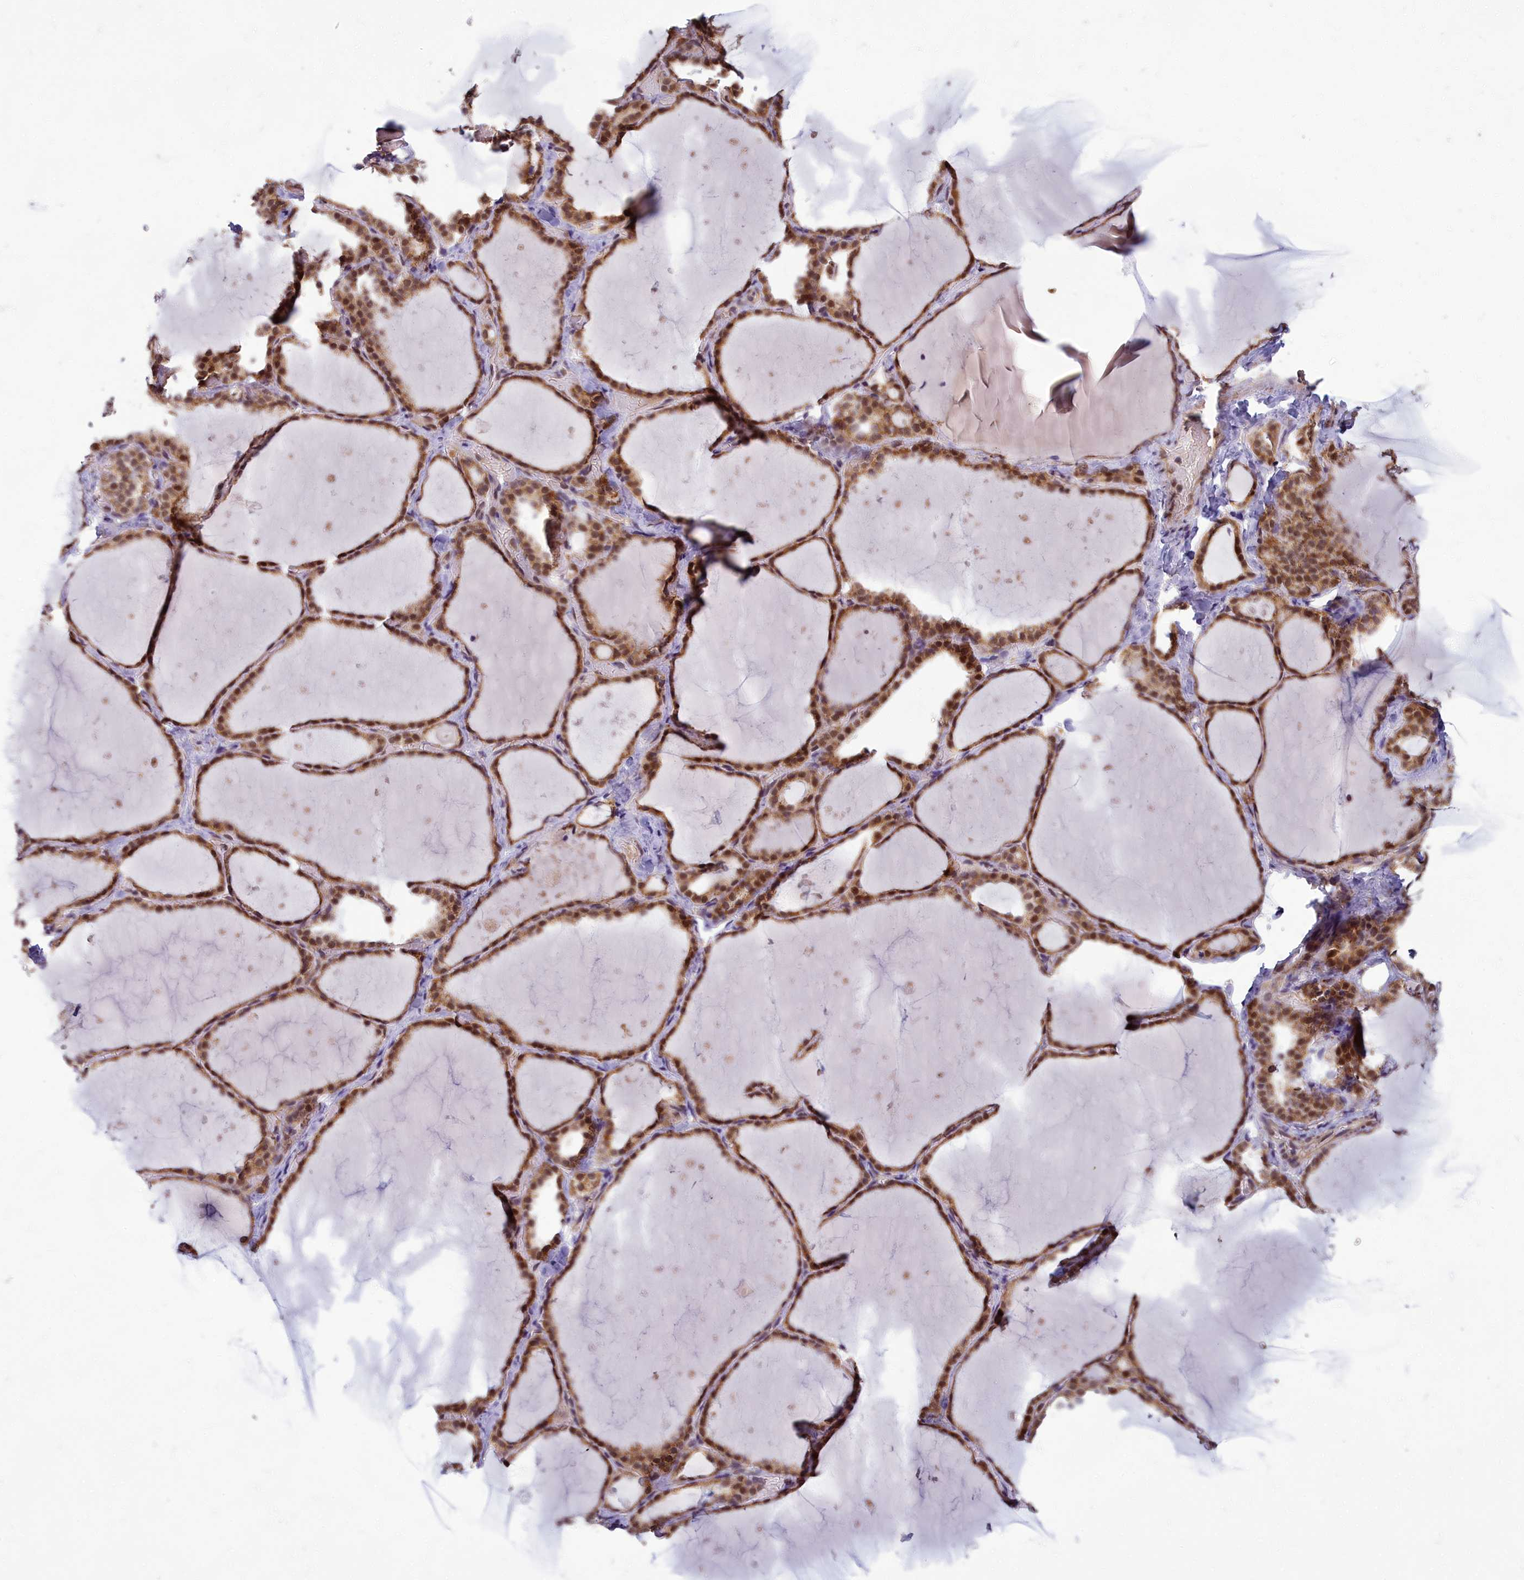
{"staining": {"intensity": "moderate", "quantity": ">75%", "location": "cytoplasmic/membranous,nuclear"}, "tissue": "thyroid gland", "cell_type": "Glandular cells", "image_type": "normal", "snomed": [{"axis": "morphology", "description": "Normal tissue, NOS"}, {"axis": "topography", "description": "Thyroid gland"}], "caption": "The immunohistochemical stain highlights moderate cytoplasmic/membranous,nuclear positivity in glandular cells of unremarkable thyroid gland. Using DAB (3,3'-diaminobenzidine) (brown) and hematoxylin (blue) stains, captured at high magnification using brightfield microscopy.", "gene": "EARS2", "patient": {"sex": "female", "age": 44}}